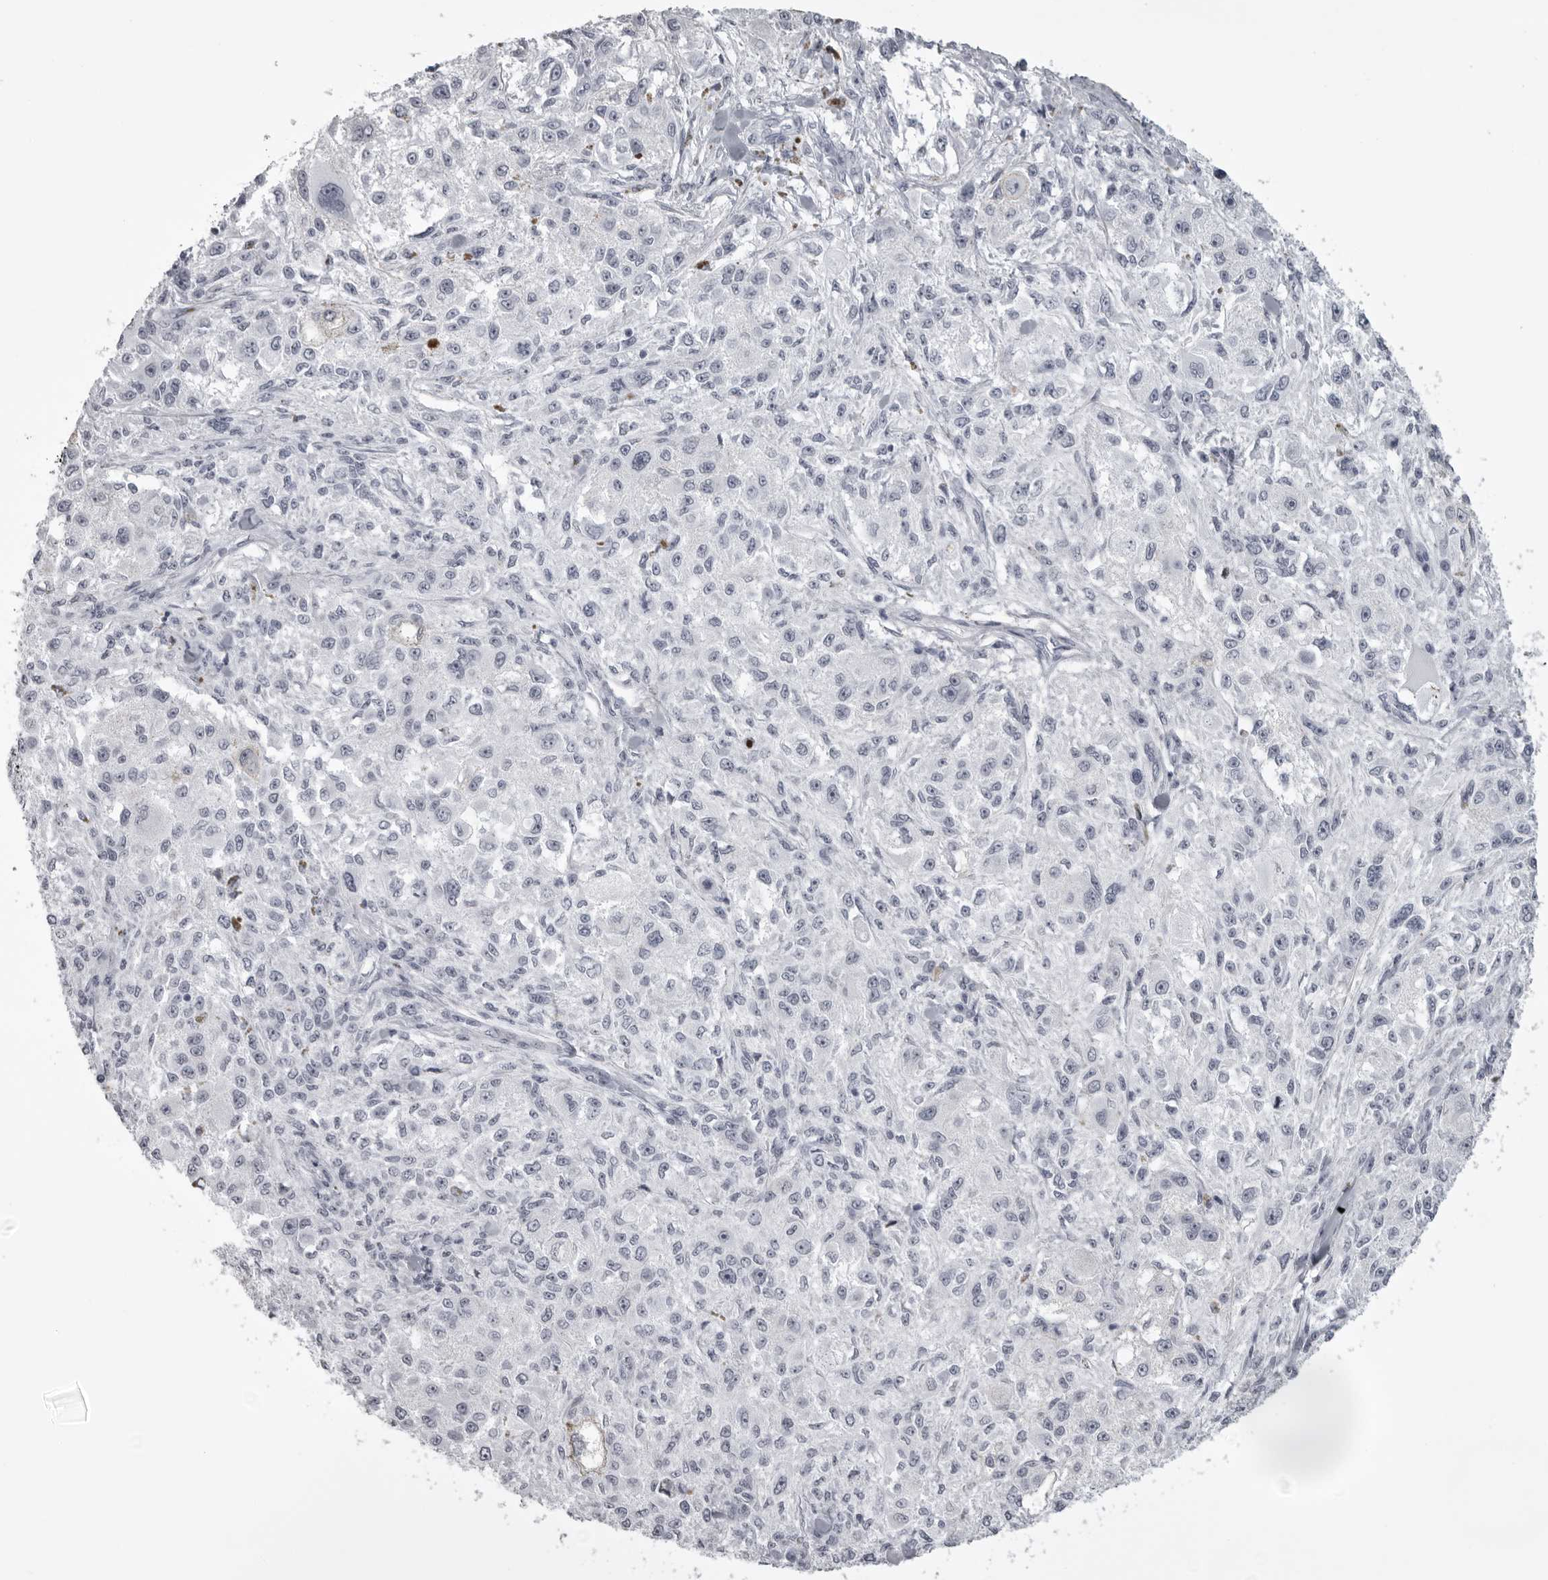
{"staining": {"intensity": "negative", "quantity": "none", "location": "none"}, "tissue": "melanoma", "cell_type": "Tumor cells", "image_type": "cancer", "snomed": [{"axis": "morphology", "description": "Necrosis, NOS"}, {"axis": "morphology", "description": "Malignant melanoma, NOS"}, {"axis": "topography", "description": "Skin"}], "caption": "High power microscopy micrograph of an immunohistochemistry histopathology image of malignant melanoma, revealing no significant staining in tumor cells.", "gene": "UROD", "patient": {"sex": "female", "age": 87}}